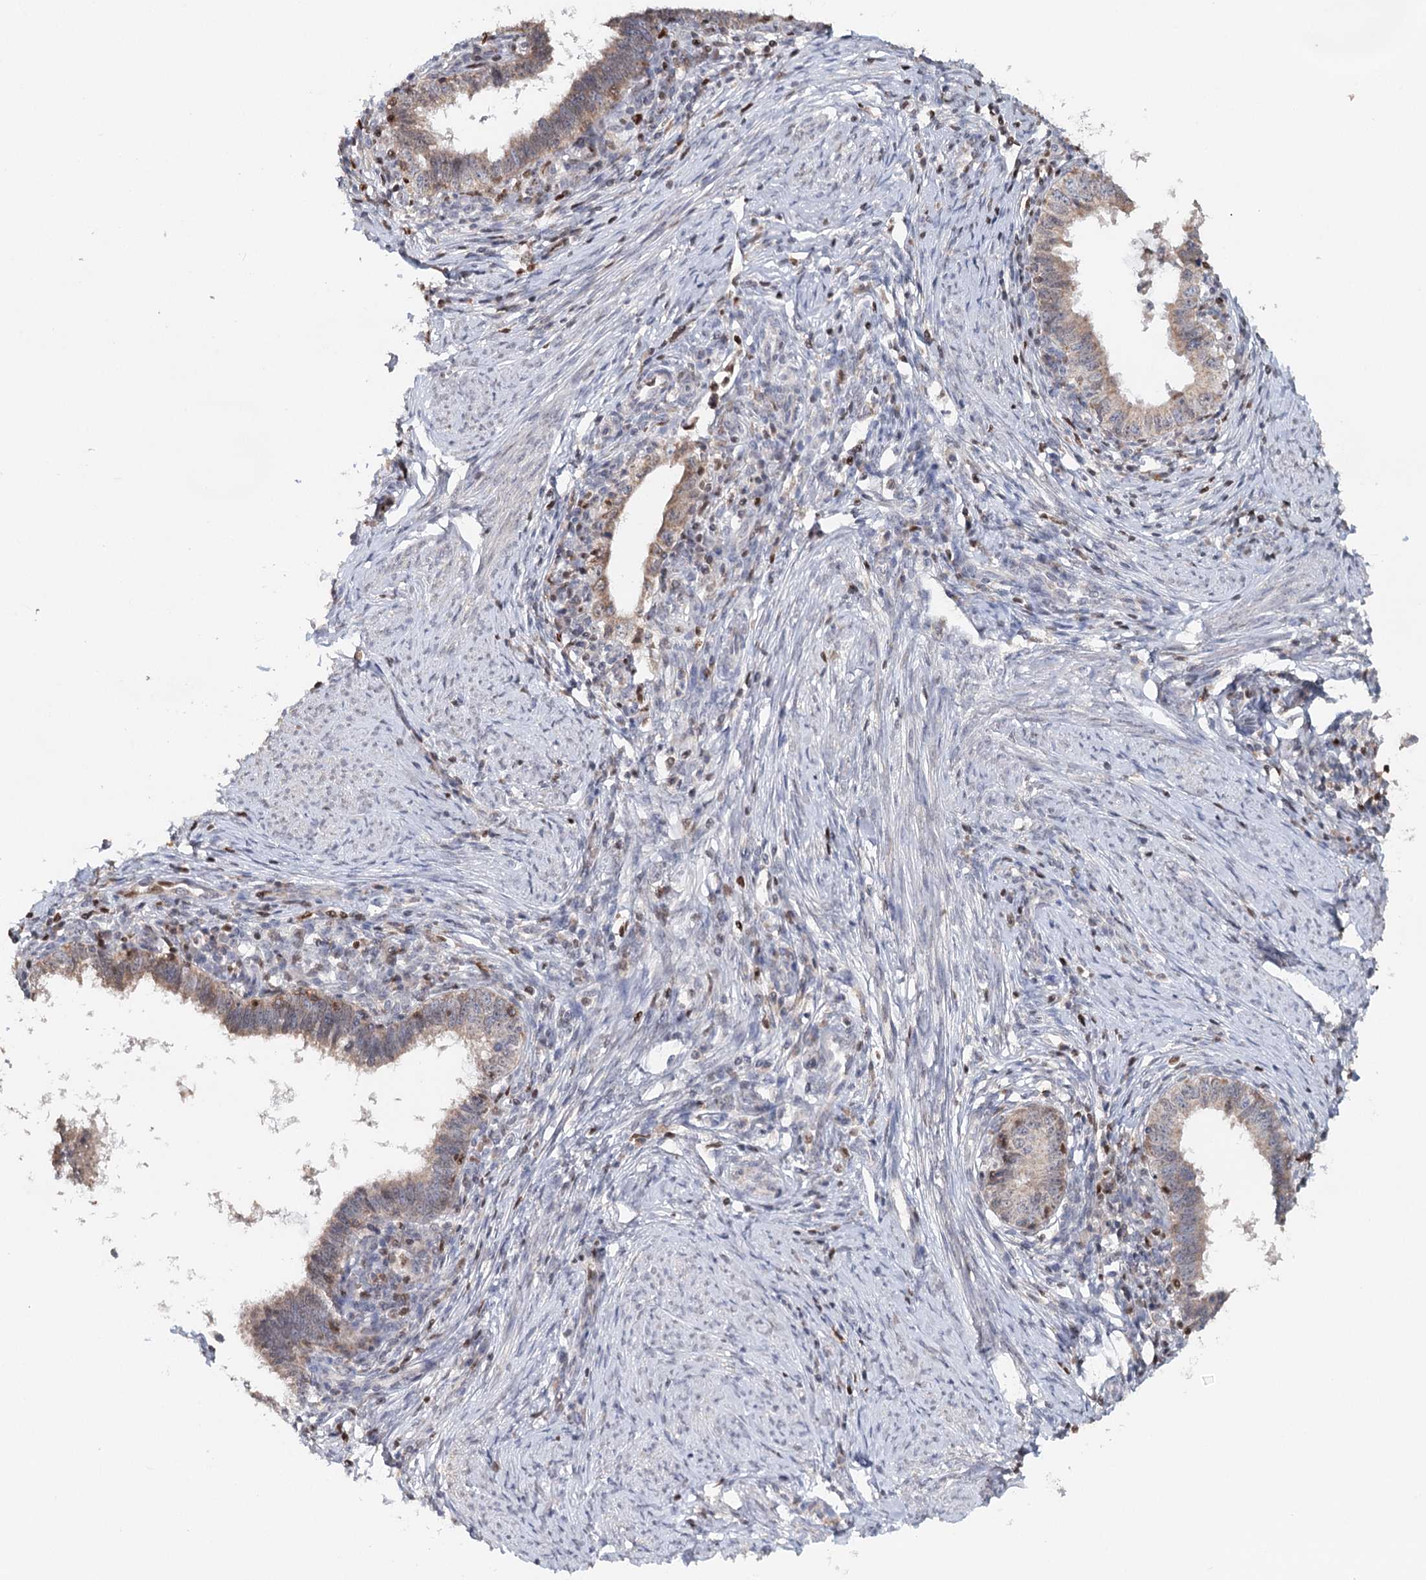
{"staining": {"intensity": "weak", "quantity": ">75%", "location": "cytoplasmic/membranous"}, "tissue": "cervical cancer", "cell_type": "Tumor cells", "image_type": "cancer", "snomed": [{"axis": "morphology", "description": "Adenocarcinoma, NOS"}, {"axis": "topography", "description": "Cervix"}], "caption": "Human cervical cancer stained for a protein (brown) displays weak cytoplasmic/membranous positive expression in approximately >75% of tumor cells.", "gene": "ICOS", "patient": {"sex": "female", "age": 36}}